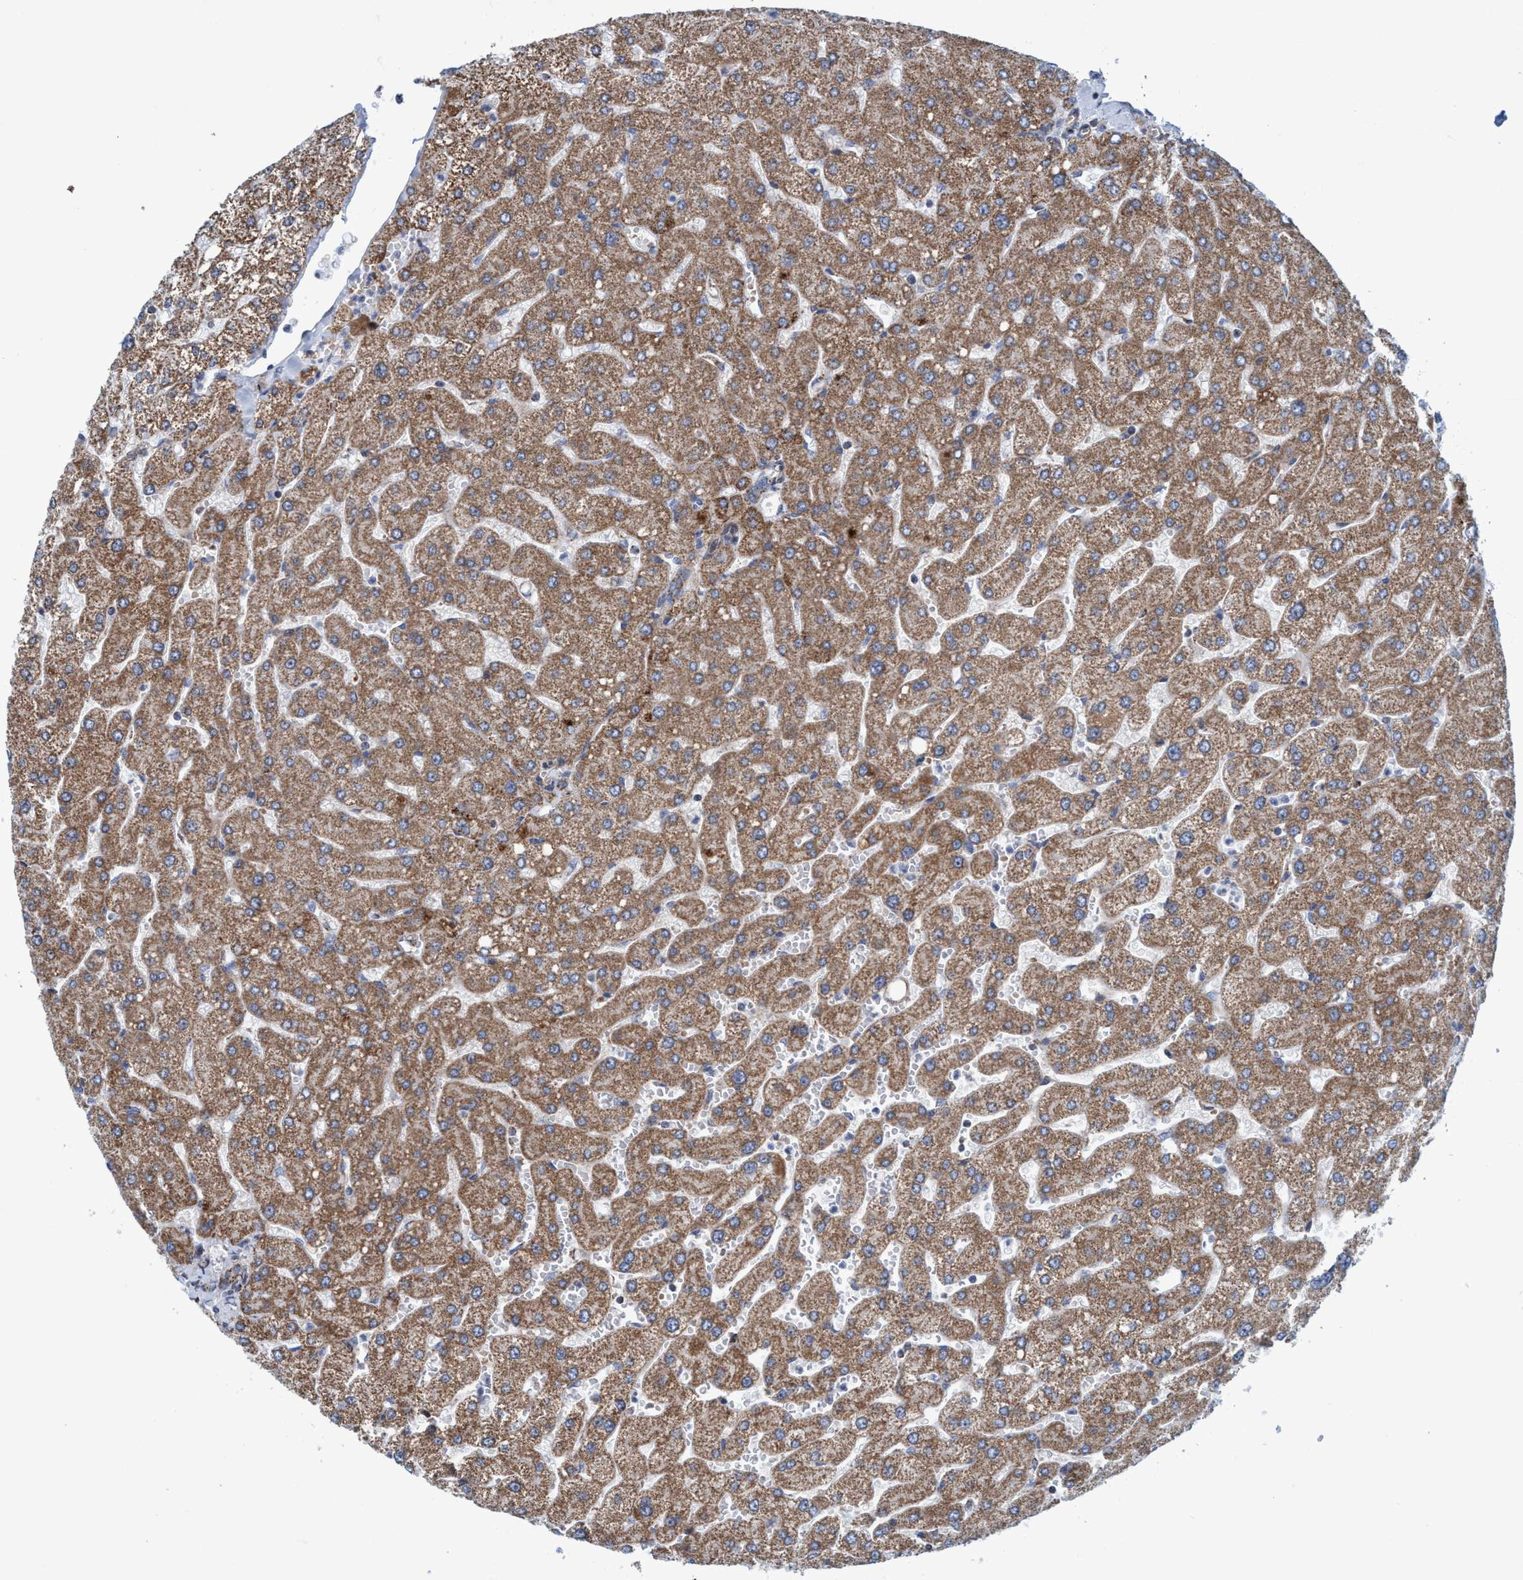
{"staining": {"intensity": "moderate", "quantity": ">75%", "location": "cytoplasmic/membranous"}, "tissue": "liver", "cell_type": "Cholangiocytes", "image_type": "normal", "snomed": [{"axis": "morphology", "description": "Normal tissue, NOS"}, {"axis": "topography", "description": "Liver"}], "caption": "DAB (3,3'-diaminobenzidine) immunohistochemical staining of unremarkable human liver reveals moderate cytoplasmic/membranous protein positivity in approximately >75% of cholangiocytes. Ihc stains the protein of interest in brown and the nuclei are stained blue.", "gene": "POLR1F", "patient": {"sex": "male", "age": 55}}